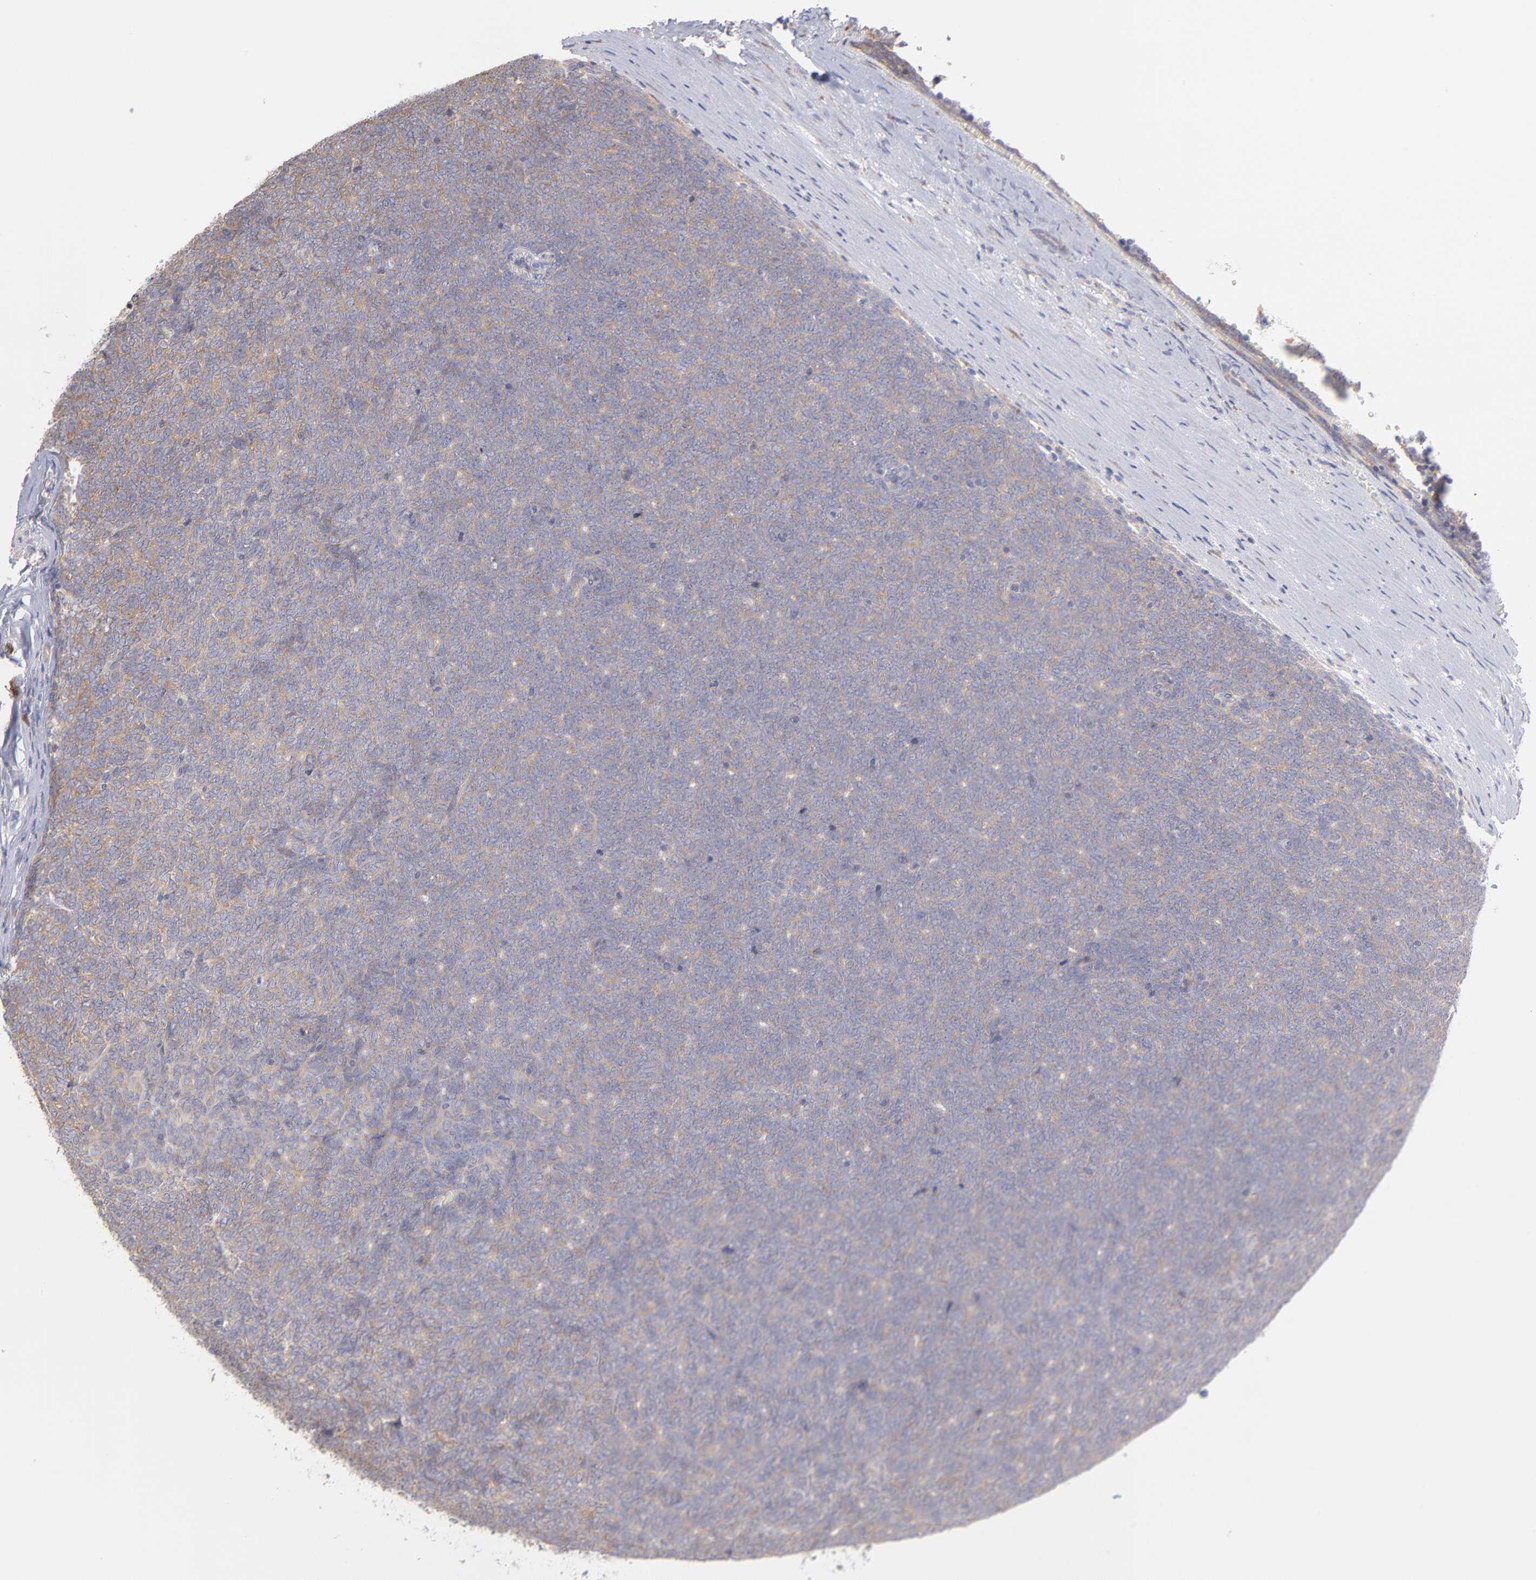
{"staining": {"intensity": "weak", "quantity": ">75%", "location": "cytoplasmic/membranous"}, "tissue": "renal cancer", "cell_type": "Tumor cells", "image_type": "cancer", "snomed": [{"axis": "morphology", "description": "Neoplasm, malignant, NOS"}, {"axis": "topography", "description": "Kidney"}], "caption": "Renal cancer (malignant neoplasm) tissue reveals weak cytoplasmic/membranous staining in about >75% of tumor cells The protein of interest is shown in brown color, while the nuclei are stained blue.", "gene": "RPLP0", "patient": {"sex": "male", "age": 28}}